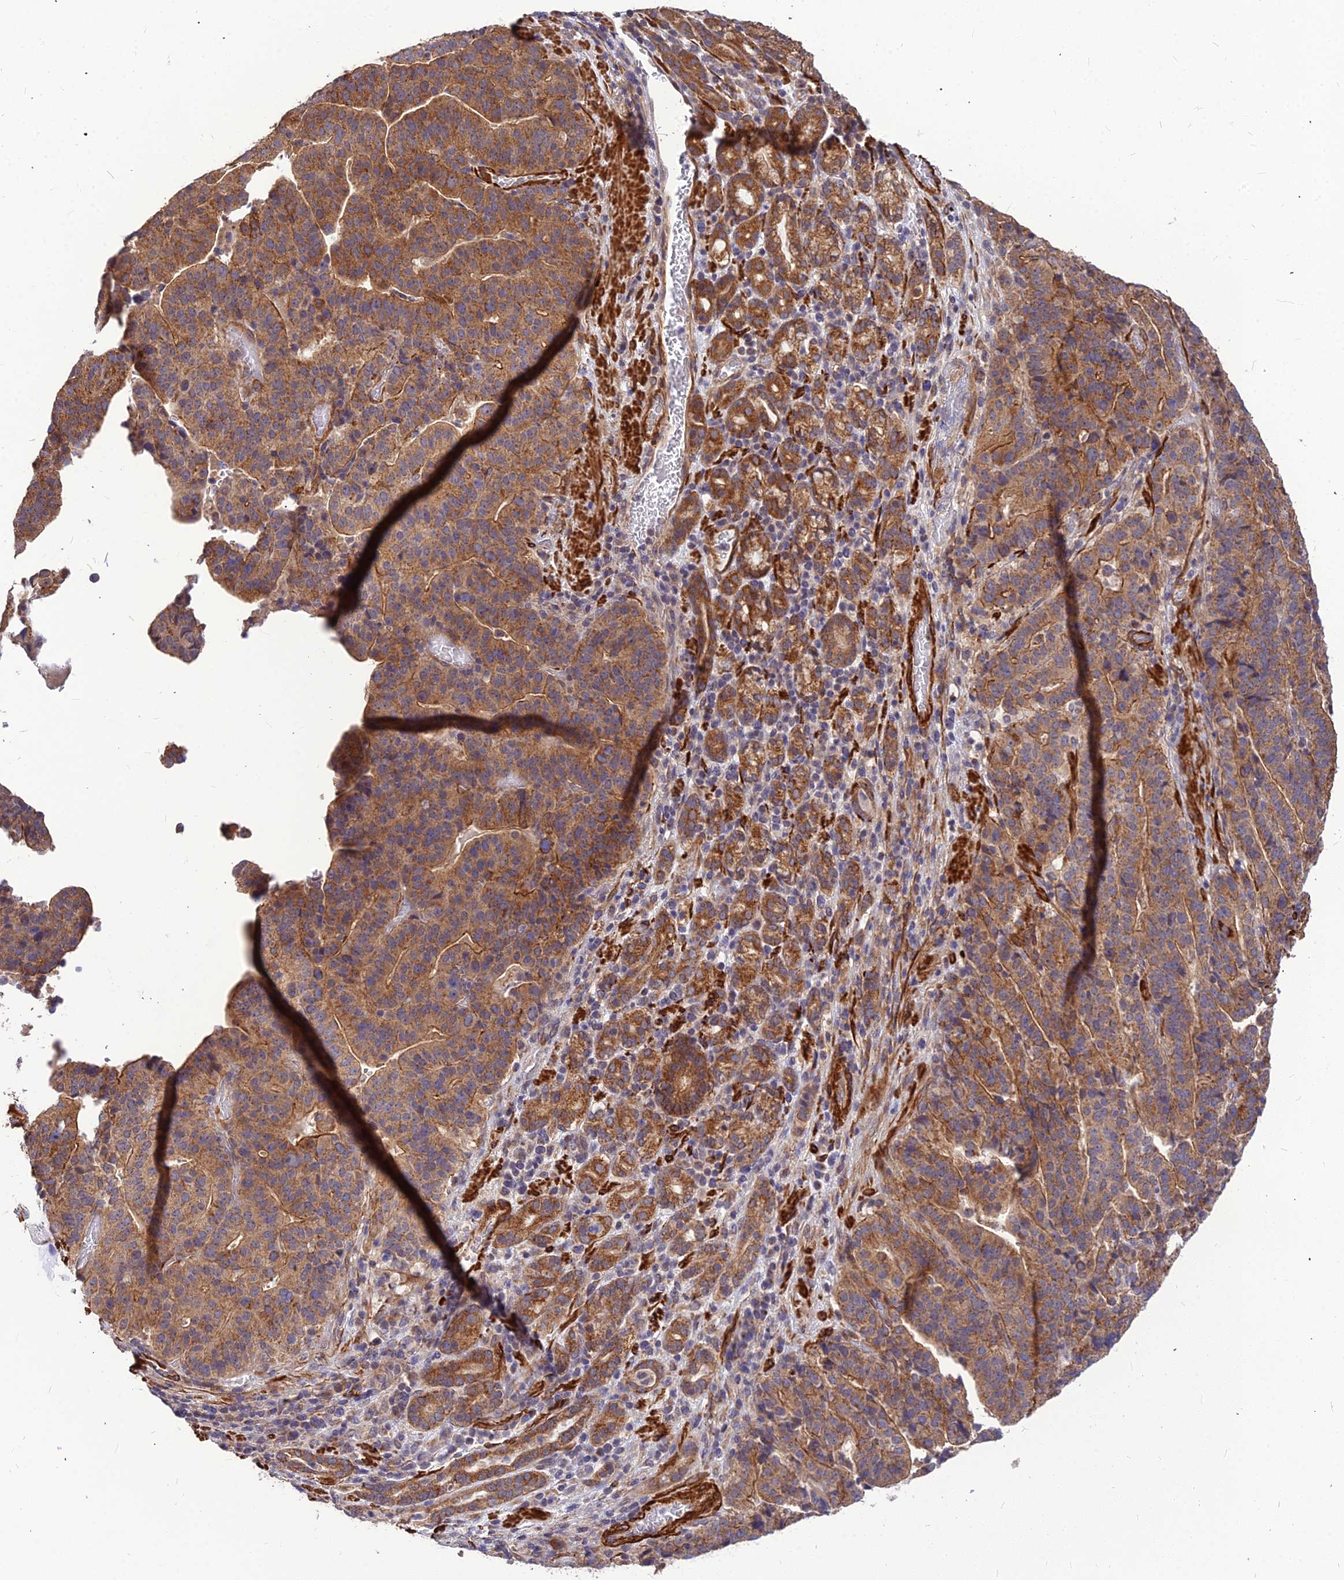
{"staining": {"intensity": "moderate", "quantity": ">75%", "location": "cytoplasmic/membranous"}, "tissue": "stomach cancer", "cell_type": "Tumor cells", "image_type": "cancer", "snomed": [{"axis": "morphology", "description": "Adenocarcinoma, NOS"}, {"axis": "topography", "description": "Stomach"}], "caption": "Immunohistochemical staining of human stomach cancer shows medium levels of moderate cytoplasmic/membranous protein positivity in about >75% of tumor cells. The protein is stained brown, and the nuclei are stained in blue (DAB (3,3'-diaminobenzidine) IHC with brightfield microscopy, high magnification).", "gene": "LEKR1", "patient": {"sex": "male", "age": 48}}